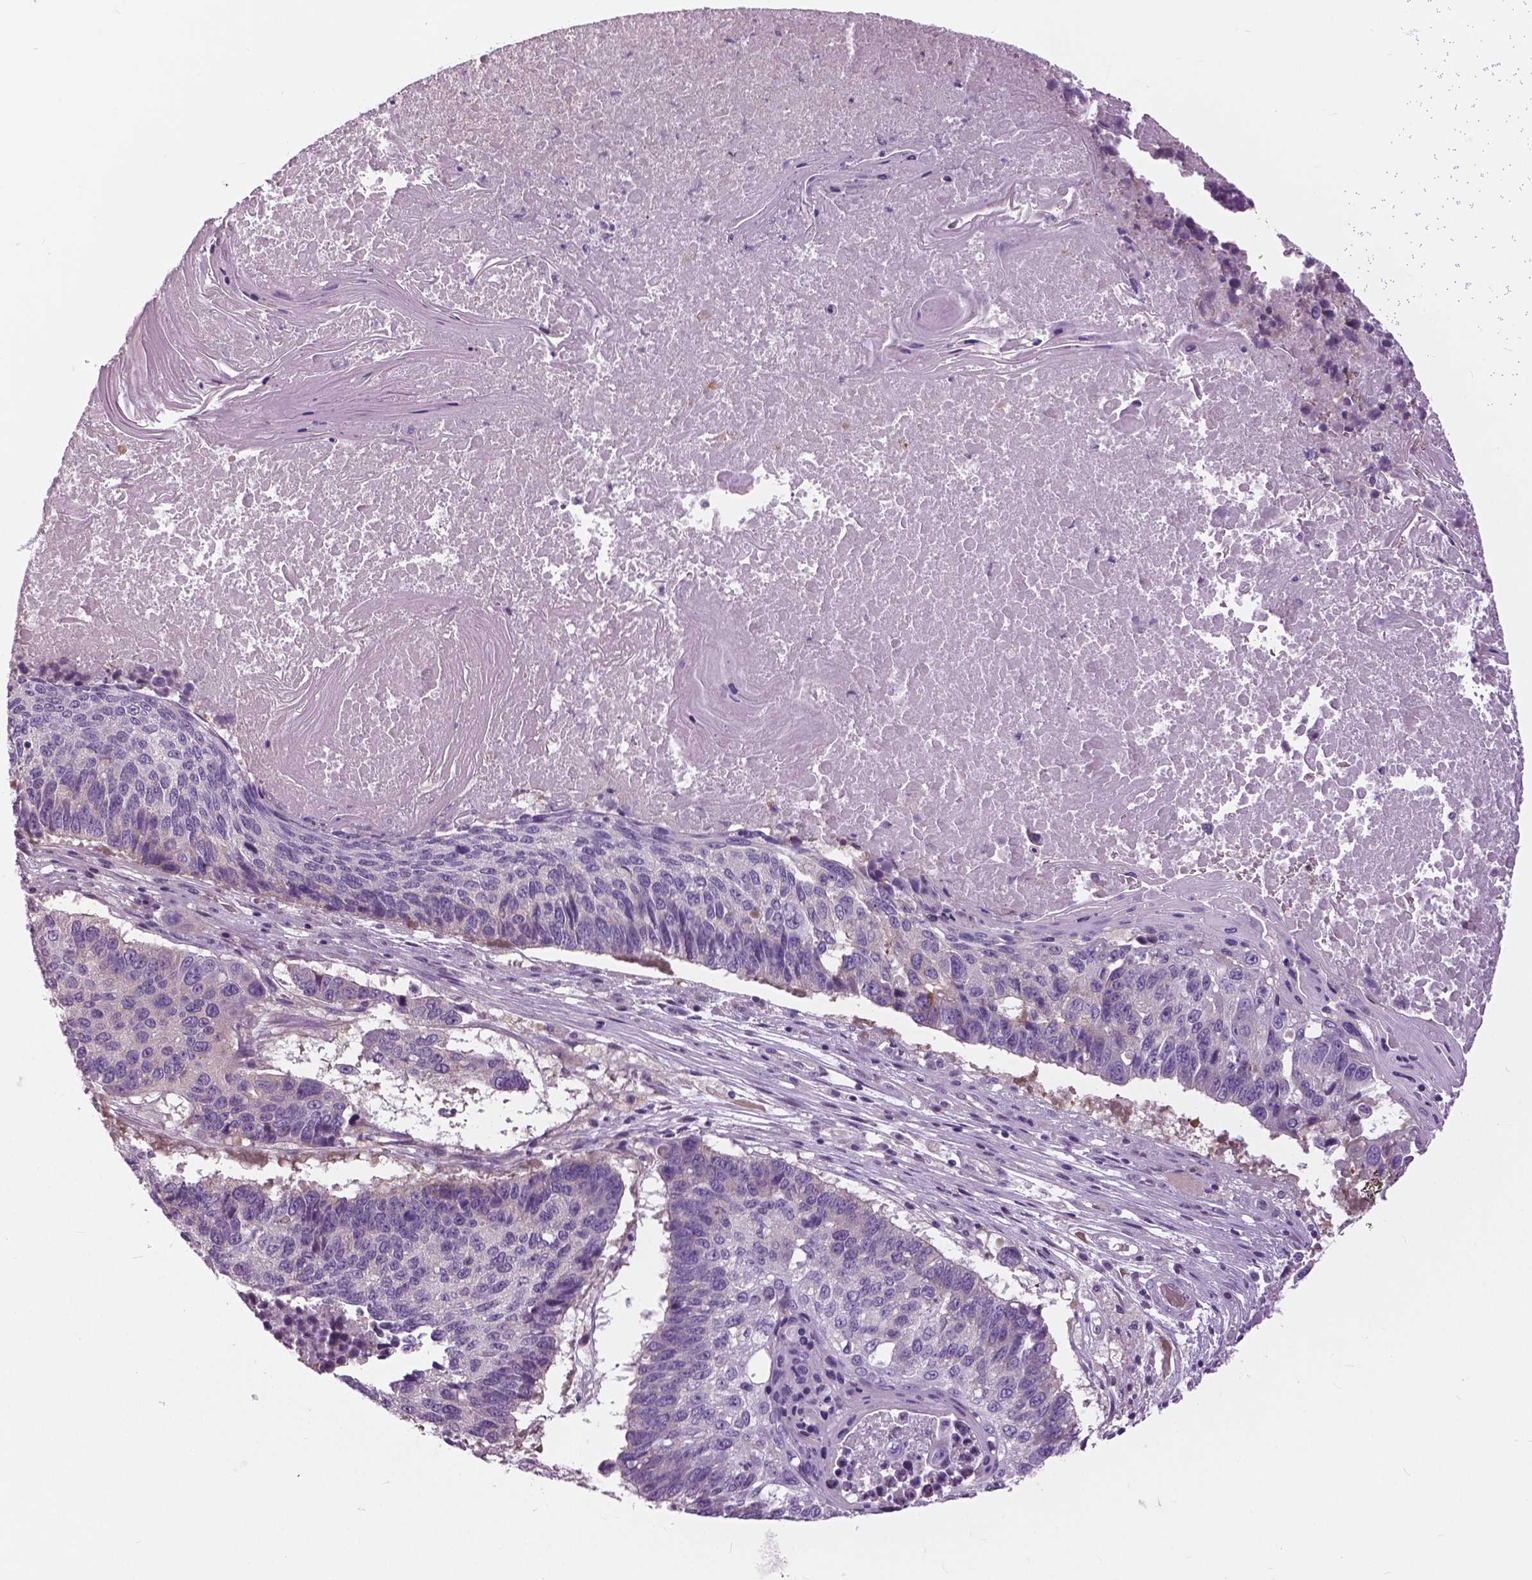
{"staining": {"intensity": "negative", "quantity": "none", "location": "none"}, "tissue": "lung cancer", "cell_type": "Tumor cells", "image_type": "cancer", "snomed": [{"axis": "morphology", "description": "Squamous cell carcinoma, NOS"}, {"axis": "topography", "description": "Lung"}], "caption": "DAB (3,3'-diaminobenzidine) immunohistochemical staining of human lung squamous cell carcinoma exhibits no significant expression in tumor cells. (Stains: DAB immunohistochemistry (IHC) with hematoxylin counter stain, Microscopy: brightfield microscopy at high magnification).", "gene": "SERPINI1", "patient": {"sex": "male", "age": 73}}